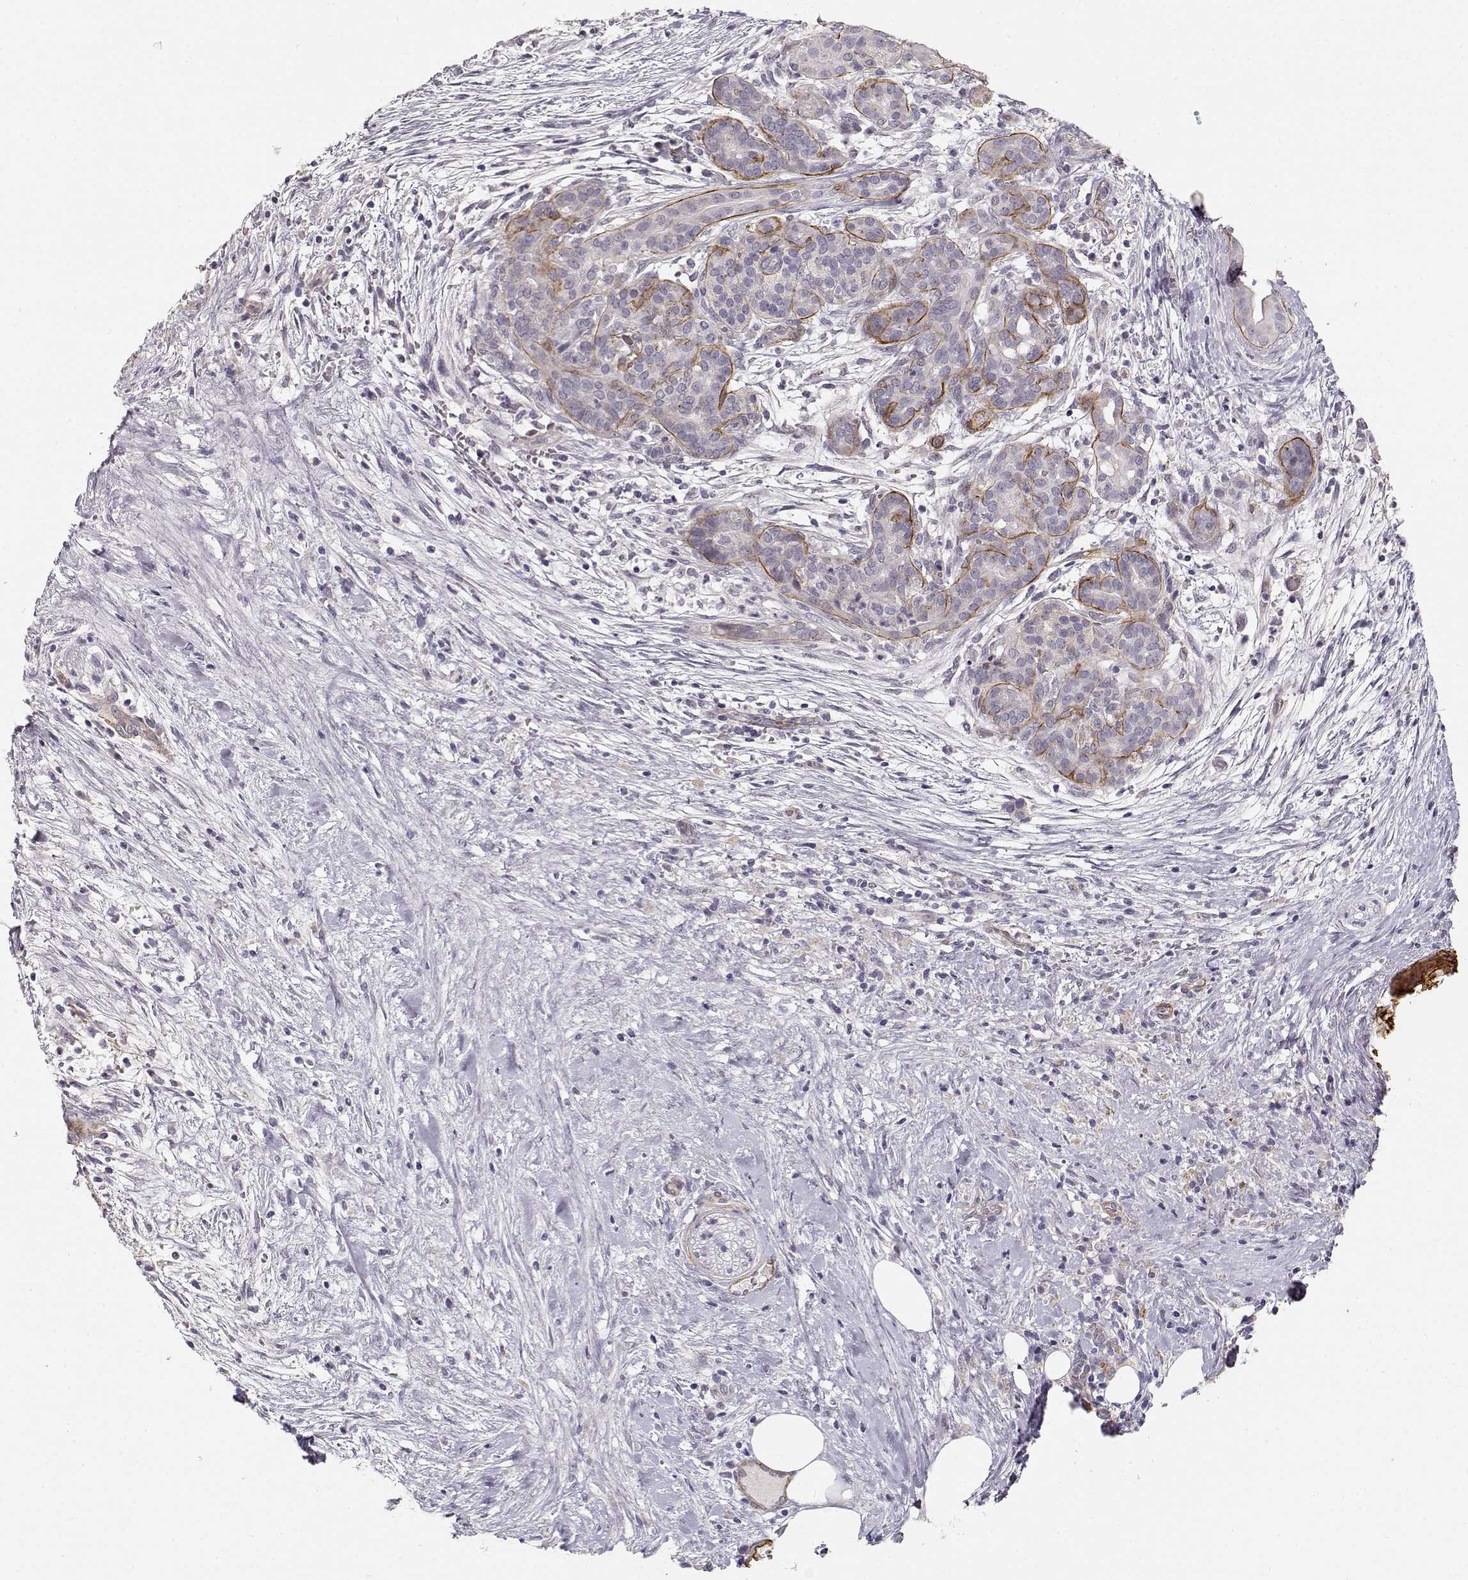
{"staining": {"intensity": "negative", "quantity": "none", "location": "none"}, "tissue": "pancreatic cancer", "cell_type": "Tumor cells", "image_type": "cancer", "snomed": [{"axis": "morphology", "description": "Adenocarcinoma, NOS"}, {"axis": "topography", "description": "Pancreas"}], "caption": "Immunohistochemistry (IHC) of human pancreatic adenocarcinoma demonstrates no expression in tumor cells. (DAB (3,3'-diaminobenzidine) immunohistochemistry (IHC) with hematoxylin counter stain).", "gene": "LAMA5", "patient": {"sex": "male", "age": 44}}